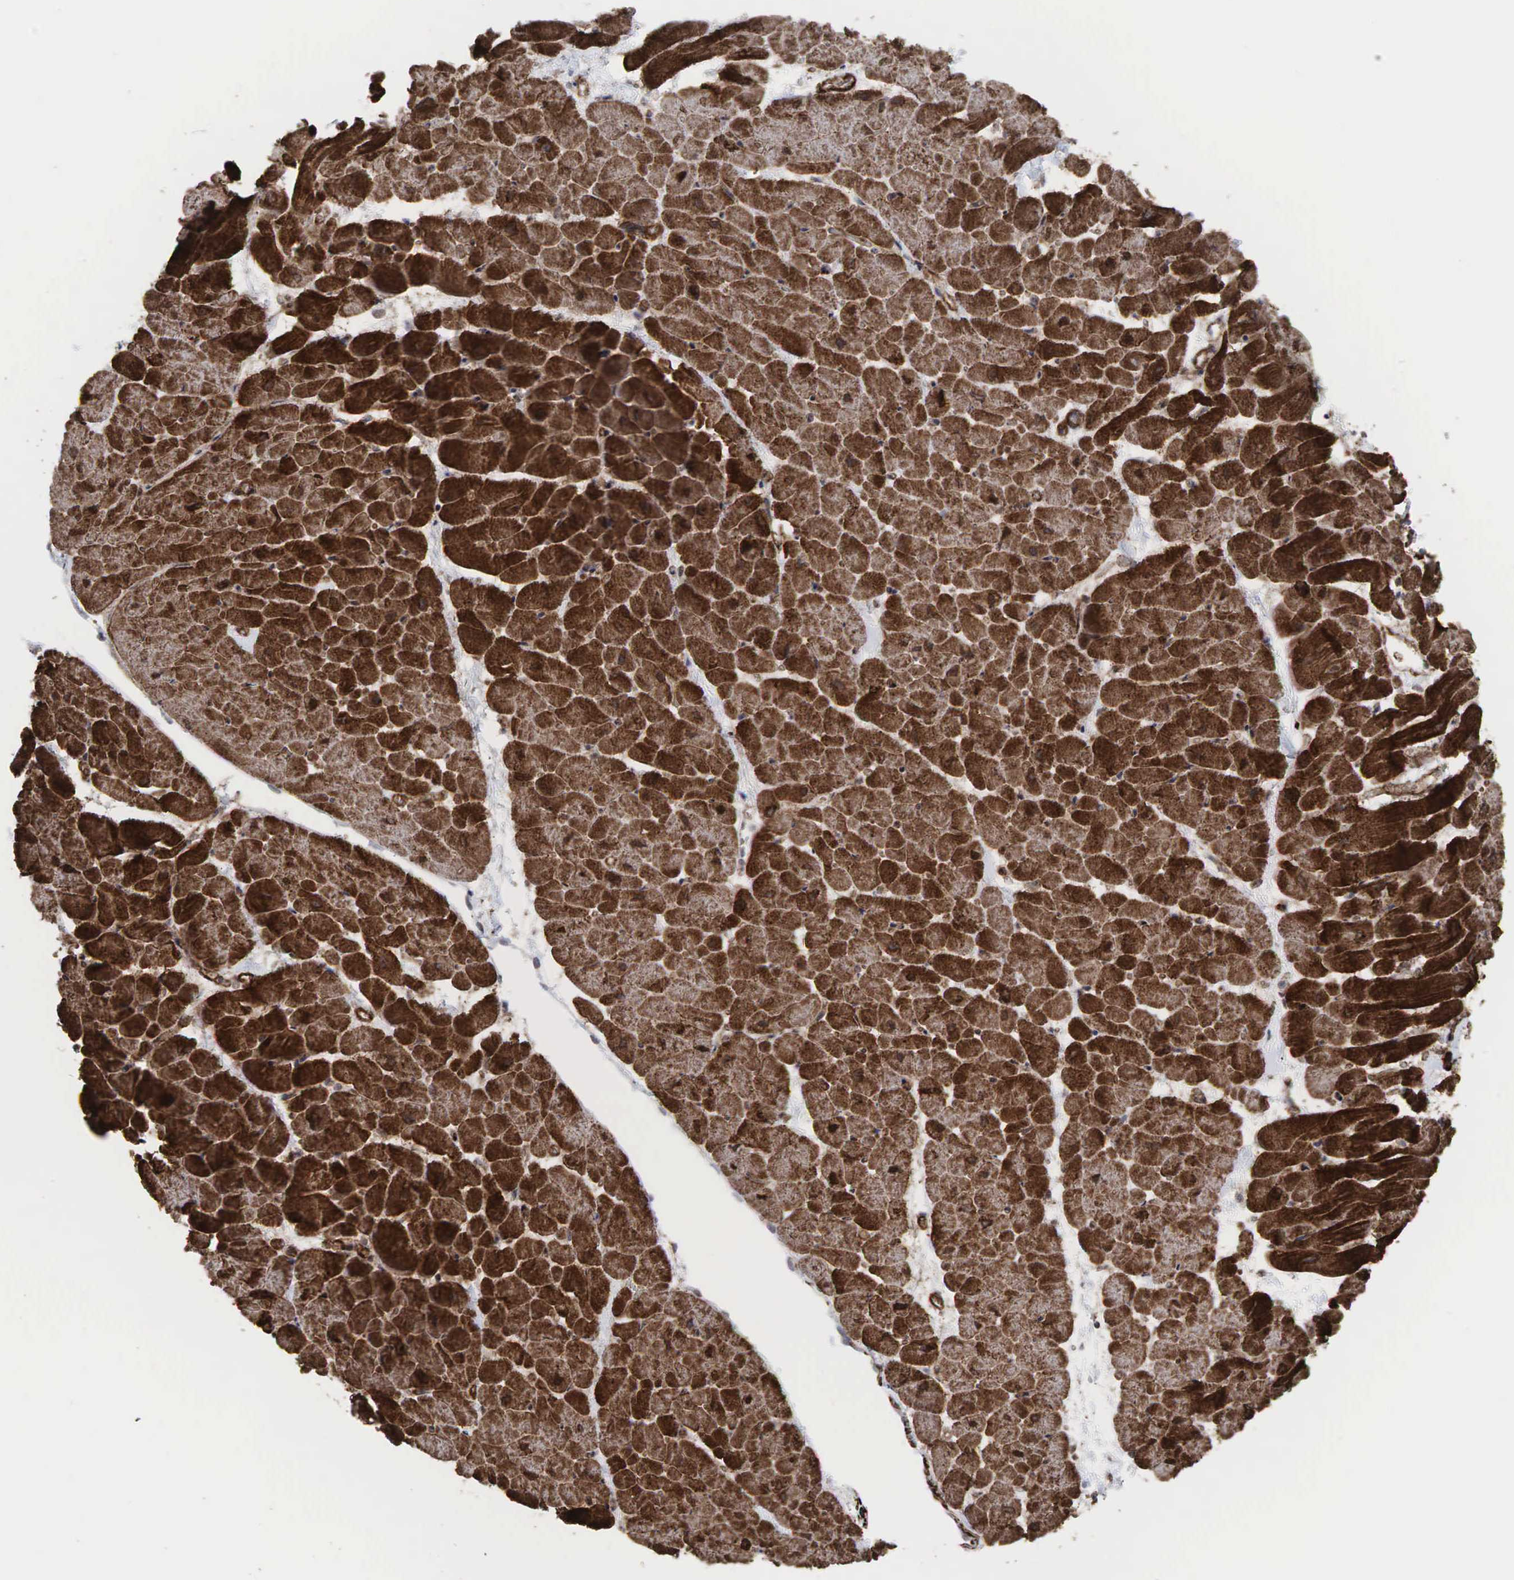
{"staining": {"intensity": "strong", "quantity": ">75%", "location": "cytoplasmic/membranous"}, "tissue": "heart muscle", "cell_type": "Cardiomyocytes", "image_type": "normal", "snomed": [{"axis": "morphology", "description": "Normal tissue, NOS"}, {"axis": "topography", "description": "Heart"}], "caption": "A high amount of strong cytoplasmic/membranous staining is appreciated in about >75% of cardiomyocytes in benign heart muscle.", "gene": "GPRASP1", "patient": {"sex": "male", "age": 45}}